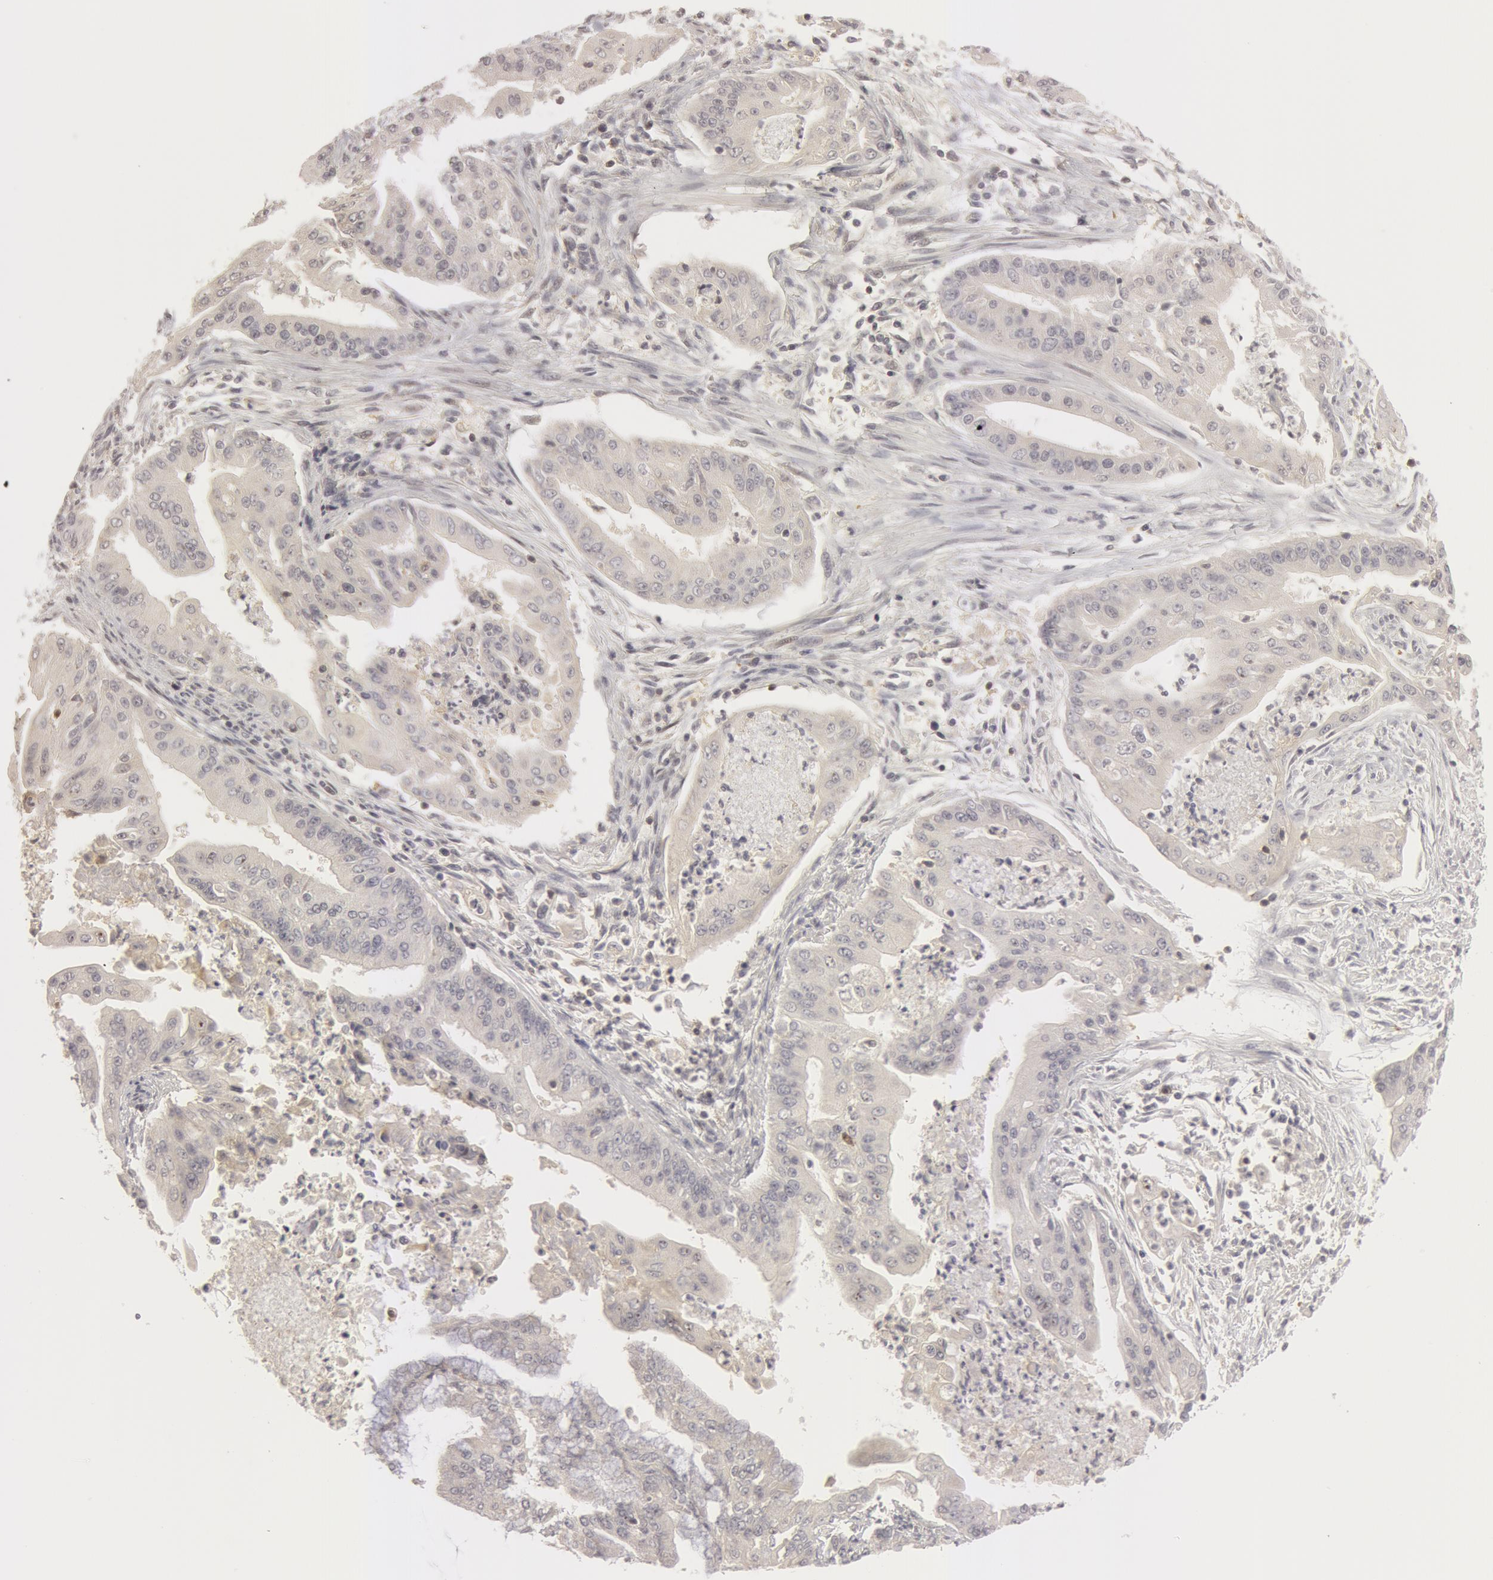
{"staining": {"intensity": "negative", "quantity": "none", "location": "none"}, "tissue": "endometrial cancer", "cell_type": "Tumor cells", "image_type": "cancer", "snomed": [{"axis": "morphology", "description": "Adenocarcinoma, NOS"}, {"axis": "topography", "description": "Endometrium"}], "caption": "Immunohistochemistry of endometrial adenocarcinoma demonstrates no staining in tumor cells.", "gene": "OASL", "patient": {"sex": "female", "age": 63}}